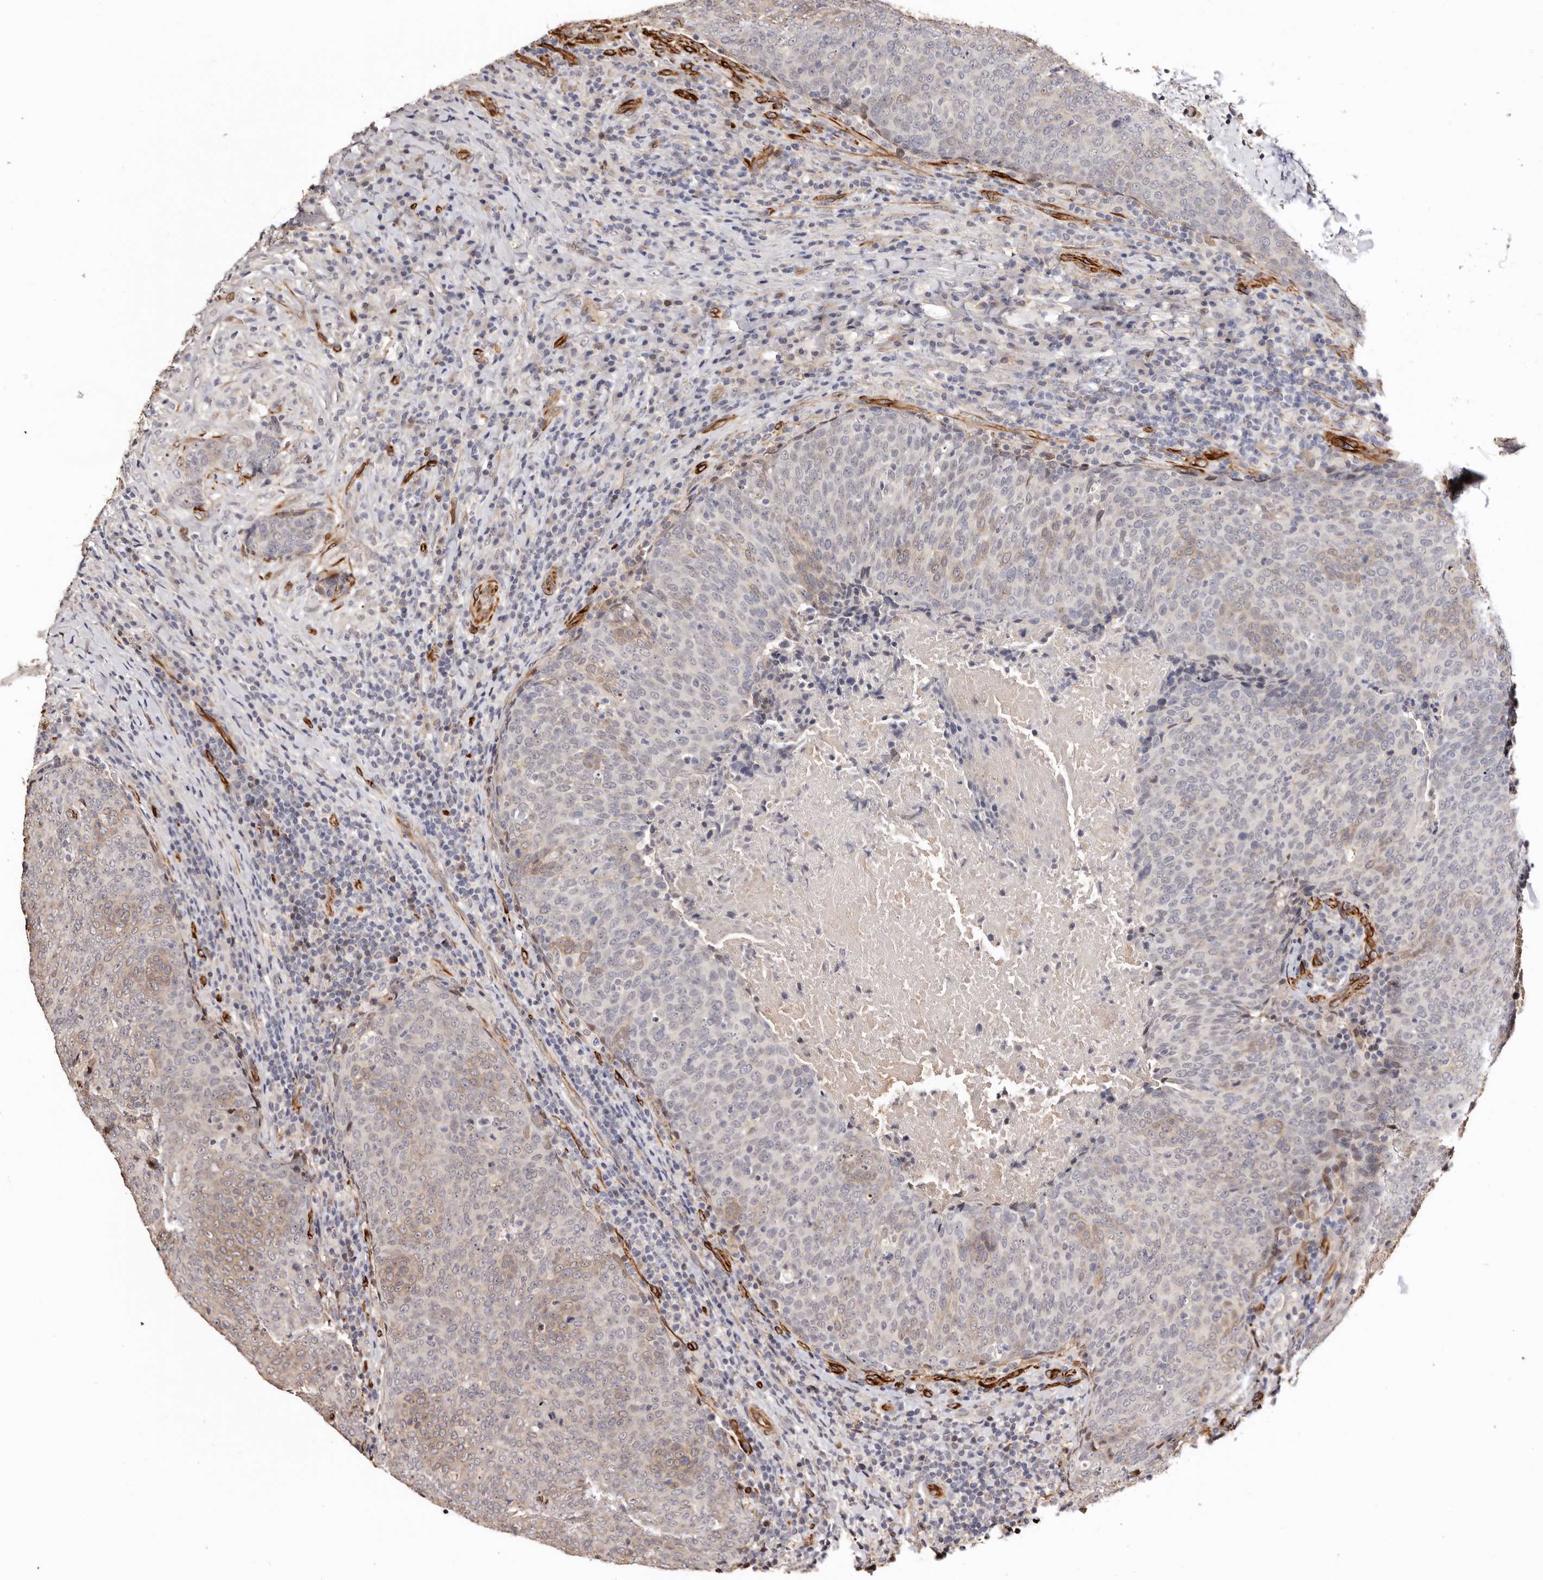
{"staining": {"intensity": "weak", "quantity": "<25%", "location": "cytoplasmic/membranous"}, "tissue": "head and neck cancer", "cell_type": "Tumor cells", "image_type": "cancer", "snomed": [{"axis": "morphology", "description": "Squamous cell carcinoma, NOS"}, {"axis": "morphology", "description": "Squamous cell carcinoma, metastatic, NOS"}, {"axis": "topography", "description": "Lymph node"}, {"axis": "topography", "description": "Head-Neck"}], "caption": "There is no significant staining in tumor cells of head and neck squamous cell carcinoma. (Stains: DAB immunohistochemistry with hematoxylin counter stain, Microscopy: brightfield microscopy at high magnification).", "gene": "ZNF557", "patient": {"sex": "male", "age": 62}}